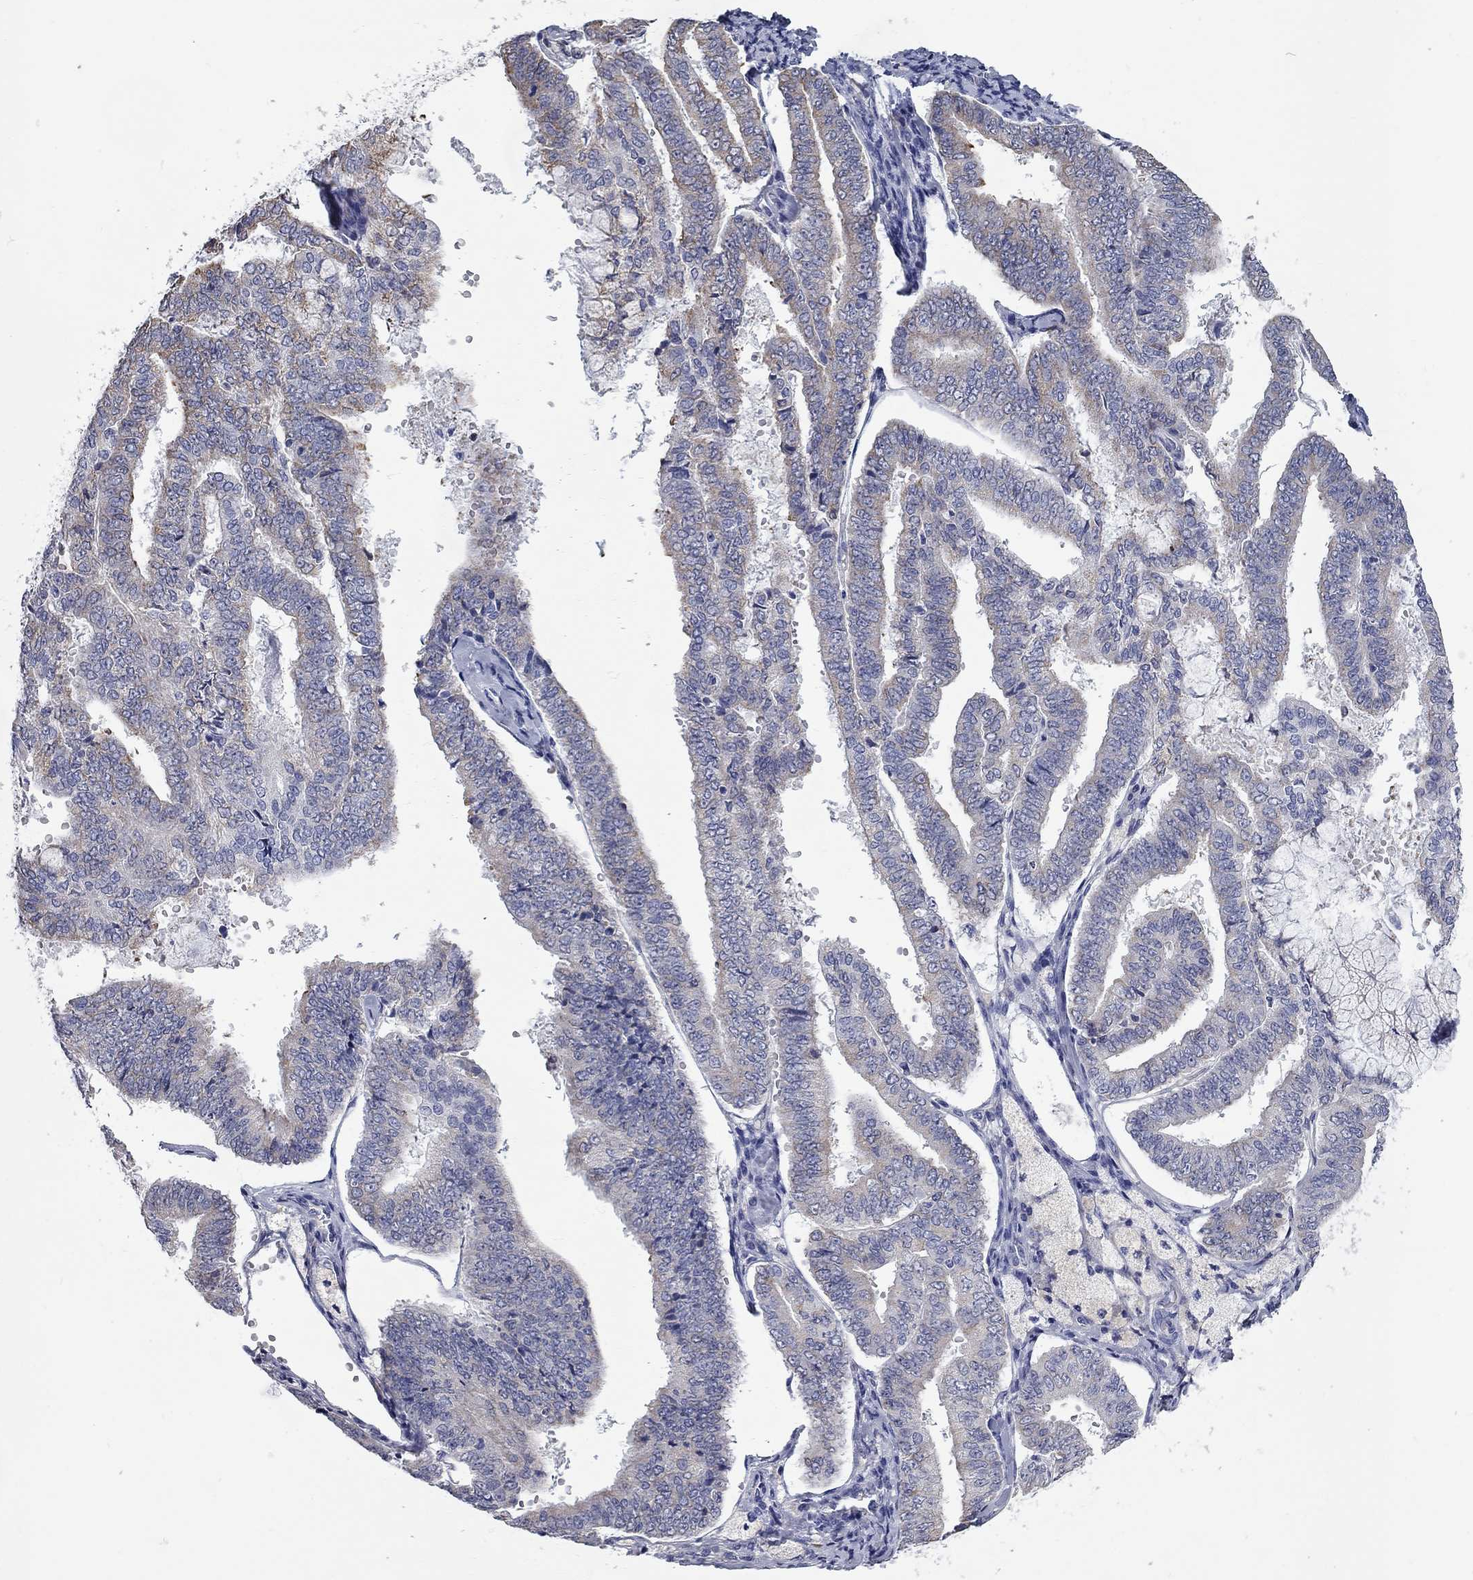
{"staining": {"intensity": "moderate", "quantity": "<25%", "location": "cytoplasmic/membranous"}, "tissue": "endometrial cancer", "cell_type": "Tumor cells", "image_type": "cancer", "snomed": [{"axis": "morphology", "description": "Adenocarcinoma, NOS"}, {"axis": "topography", "description": "Endometrium"}], "caption": "Protein staining shows moderate cytoplasmic/membranous positivity in about <25% of tumor cells in endometrial cancer. (DAB (3,3'-diaminobenzidine) IHC with brightfield microscopy, high magnification).", "gene": "XAGE2", "patient": {"sex": "female", "age": 63}}